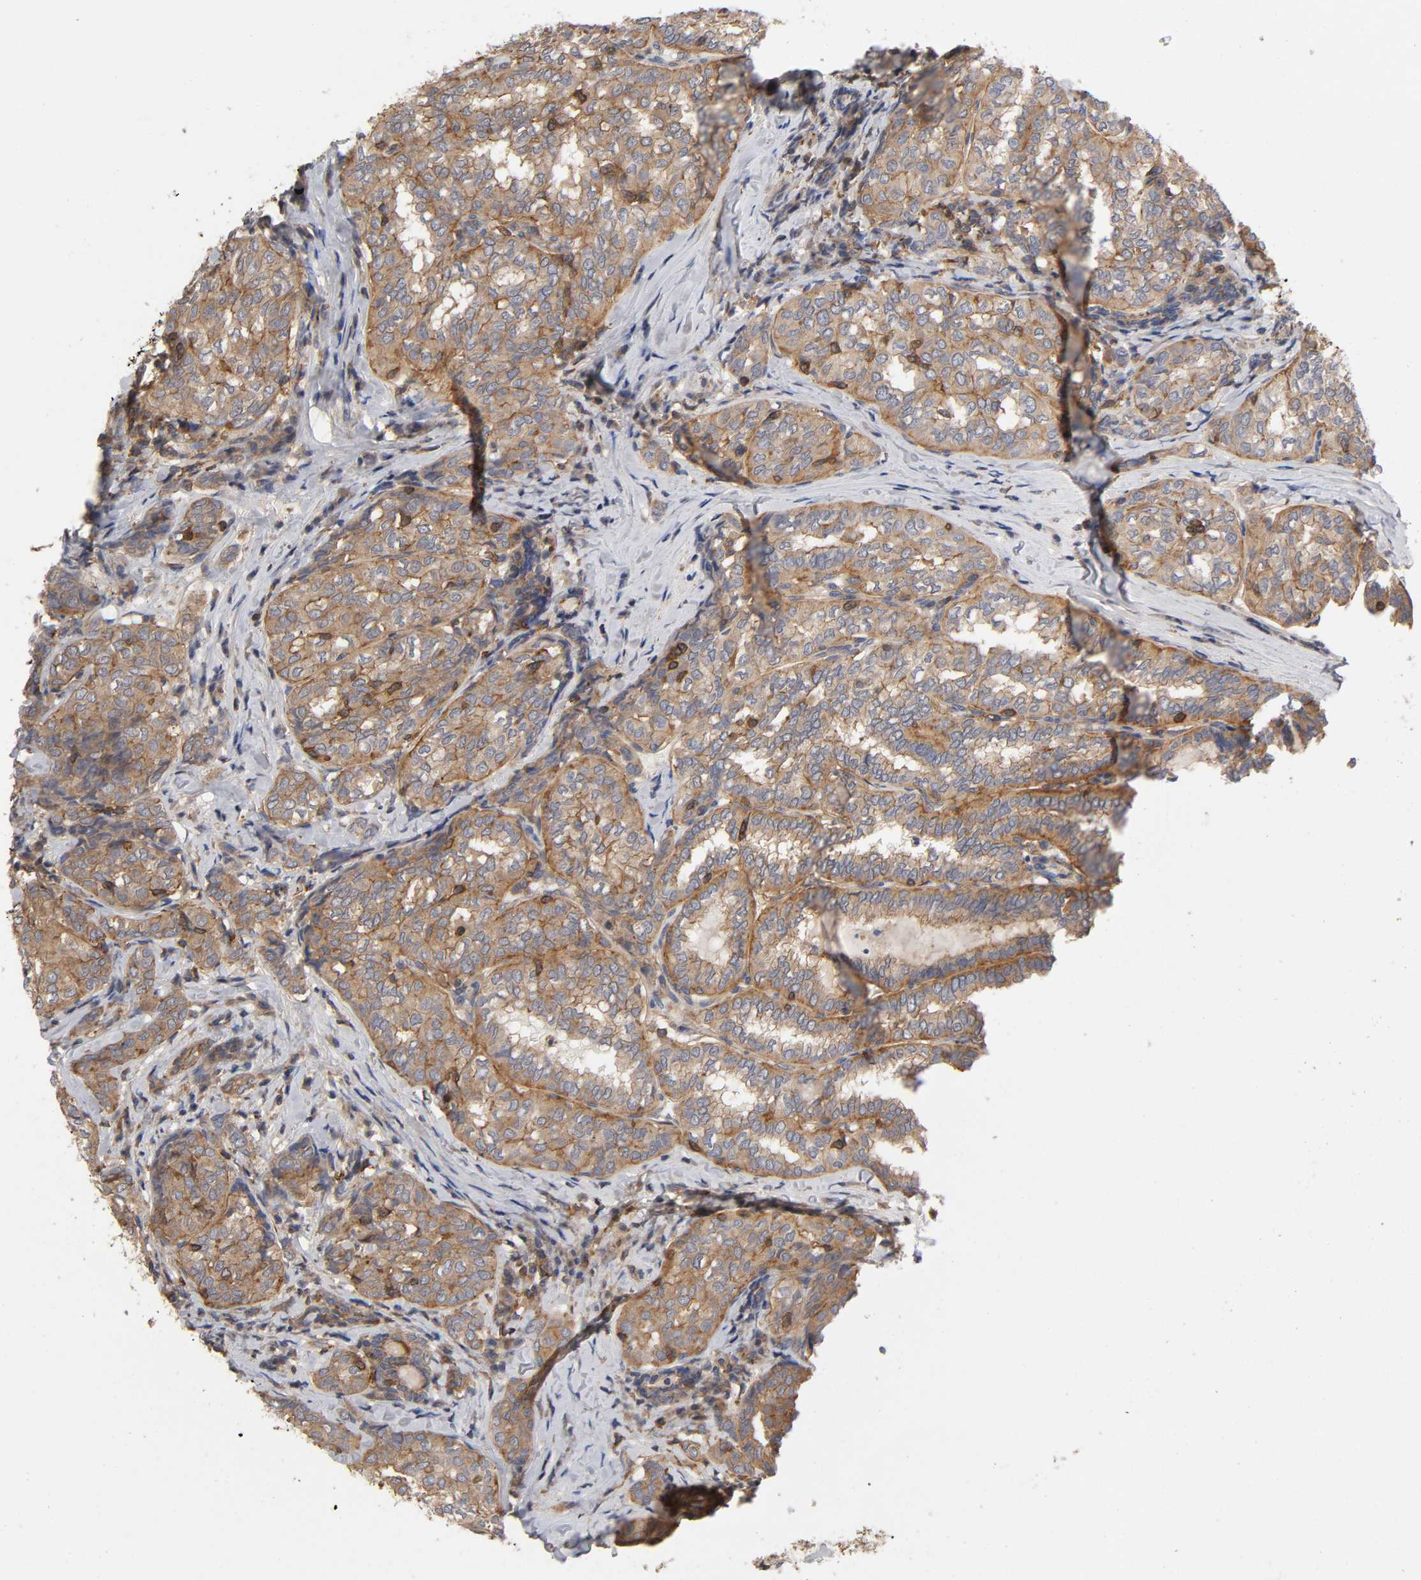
{"staining": {"intensity": "moderate", "quantity": "25%-75%", "location": "cytoplasmic/membranous"}, "tissue": "thyroid cancer", "cell_type": "Tumor cells", "image_type": "cancer", "snomed": [{"axis": "morphology", "description": "Papillary adenocarcinoma, NOS"}, {"axis": "topography", "description": "Thyroid gland"}], "caption": "Tumor cells demonstrate medium levels of moderate cytoplasmic/membranous expression in about 25%-75% of cells in thyroid cancer.", "gene": "LAMTOR2", "patient": {"sex": "female", "age": 30}}